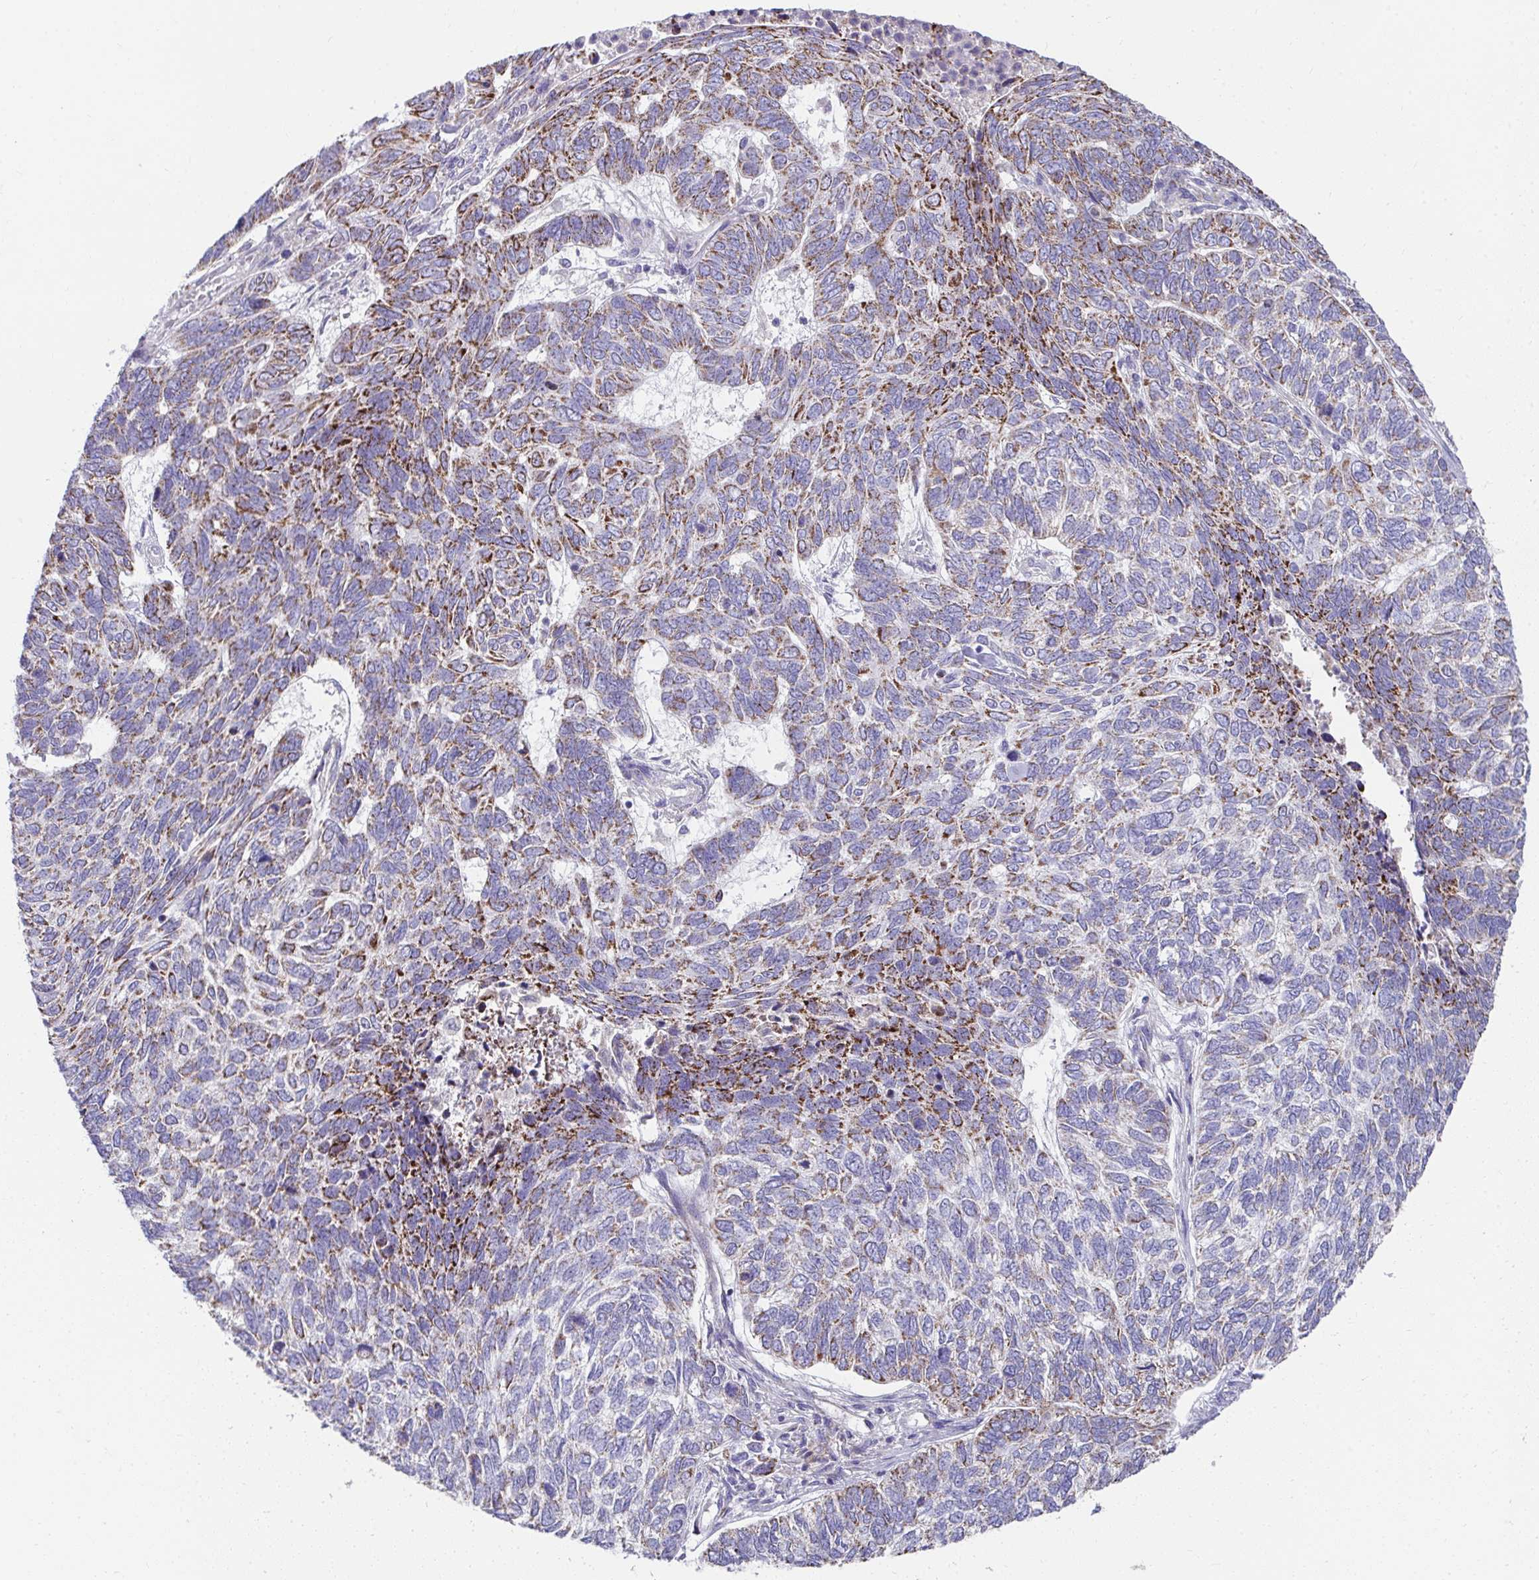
{"staining": {"intensity": "moderate", "quantity": "25%-75%", "location": "cytoplasmic/membranous"}, "tissue": "skin cancer", "cell_type": "Tumor cells", "image_type": "cancer", "snomed": [{"axis": "morphology", "description": "Basal cell carcinoma"}, {"axis": "topography", "description": "Skin"}], "caption": "Immunohistochemical staining of skin cancer shows medium levels of moderate cytoplasmic/membranous expression in approximately 25%-75% of tumor cells. (DAB (3,3'-diaminobenzidine) IHC, brown staining for protein, blue staining for nuclei).", "gene": "PRRG3", "patient": {"sex": "female", "age": 65}}